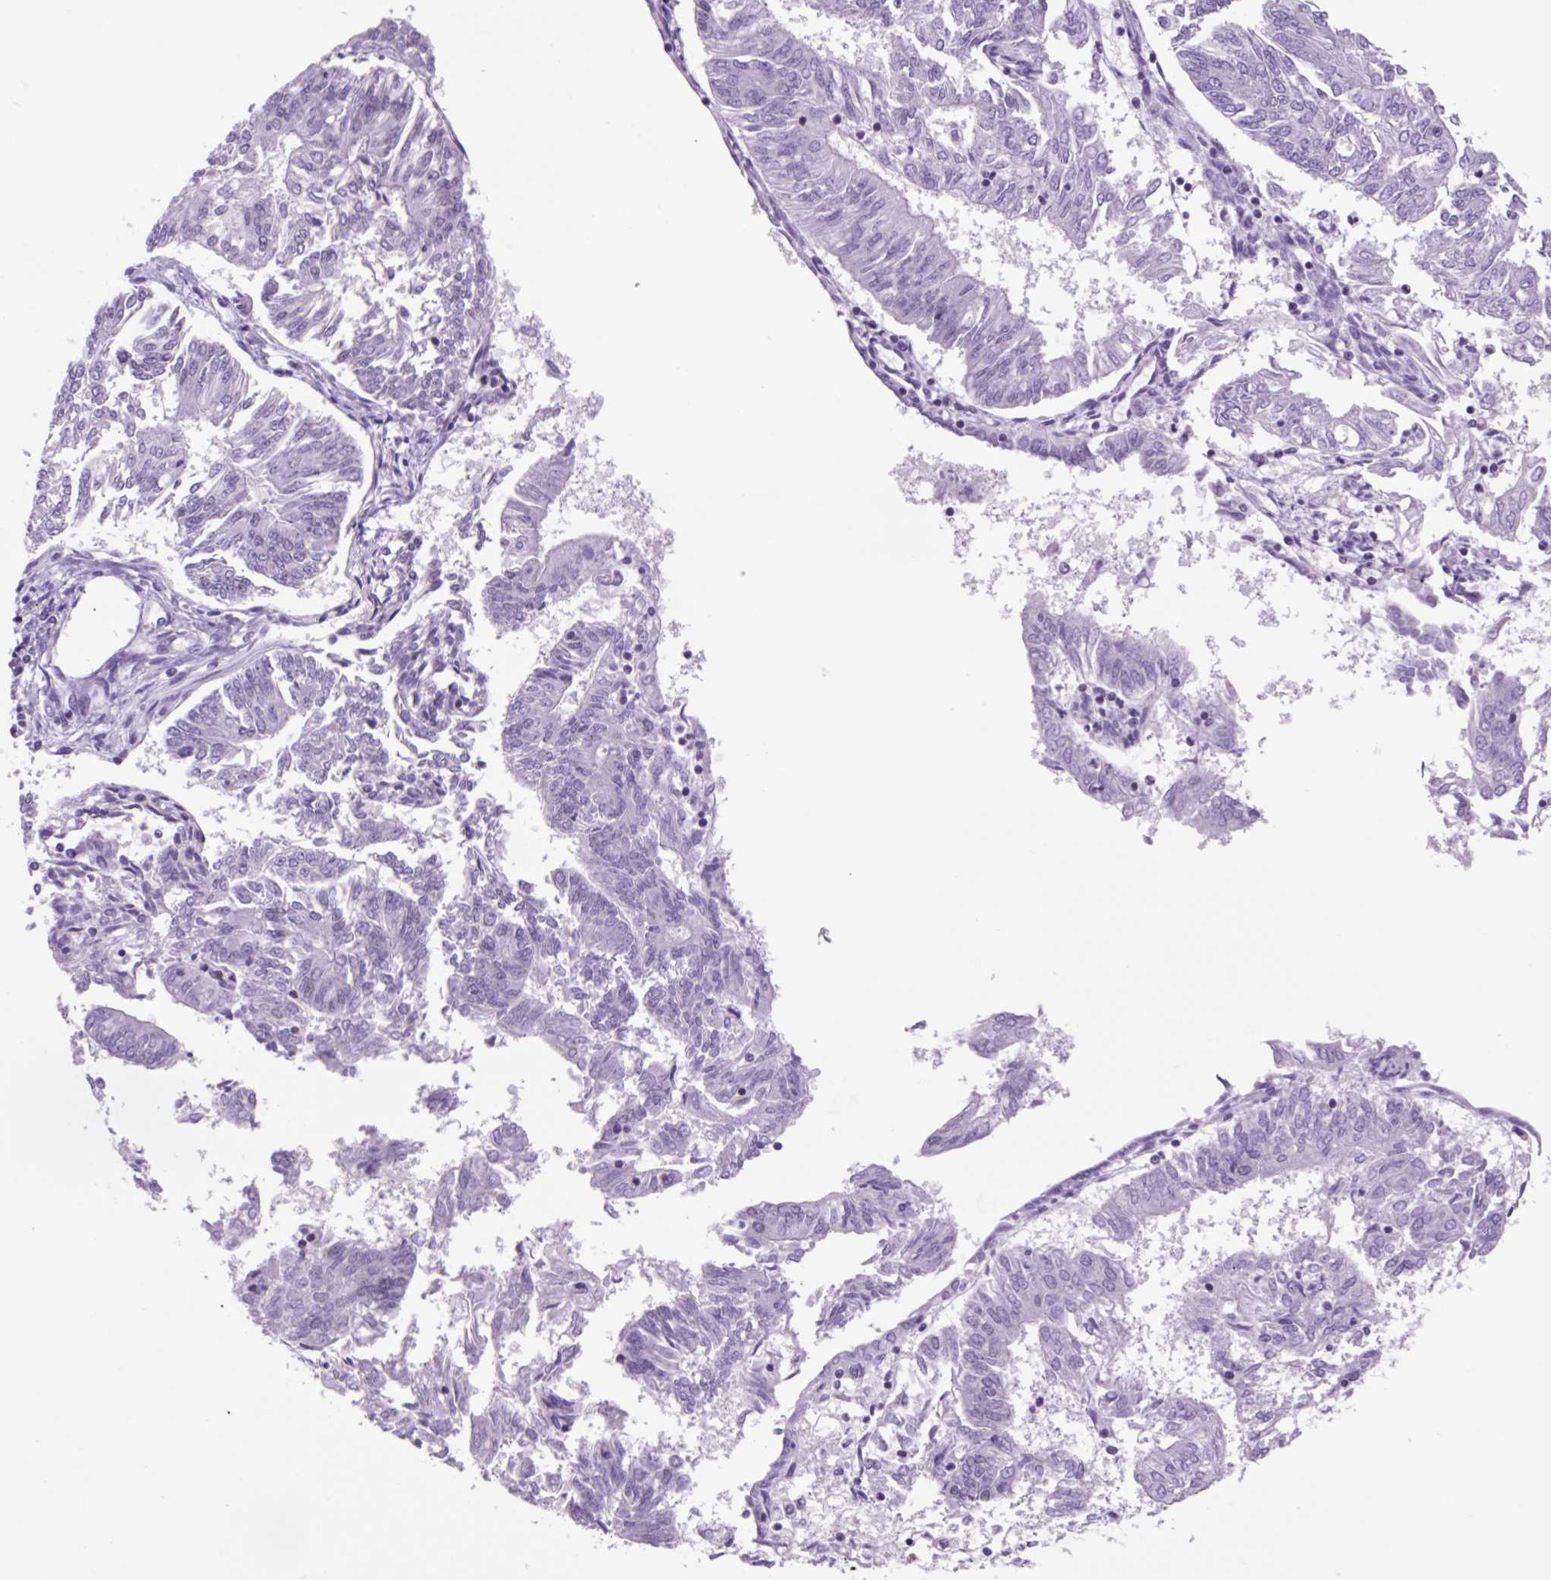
{"staining": {"intensity": "negative", "quantity": "none", "location": "none"}, "tissue": "endometrial cancer", "cell_type": "Tumor cells", "image_type": "cancer", "snomed": [{"axis": "morphology", "description": "Adenocarcinoma, NOS"}, {"axis": "topography", "description": "Endometrium"}], "caption": "This photomicrograph is of endometrial cancer (adenocarcinoma) stained with IHC to label a protein in brown with the nuclei are counter-stained blue. There is no positivity in tumor cells.", "gene": "VPREB1", "patient": {"sex": "female", "age": 58}}